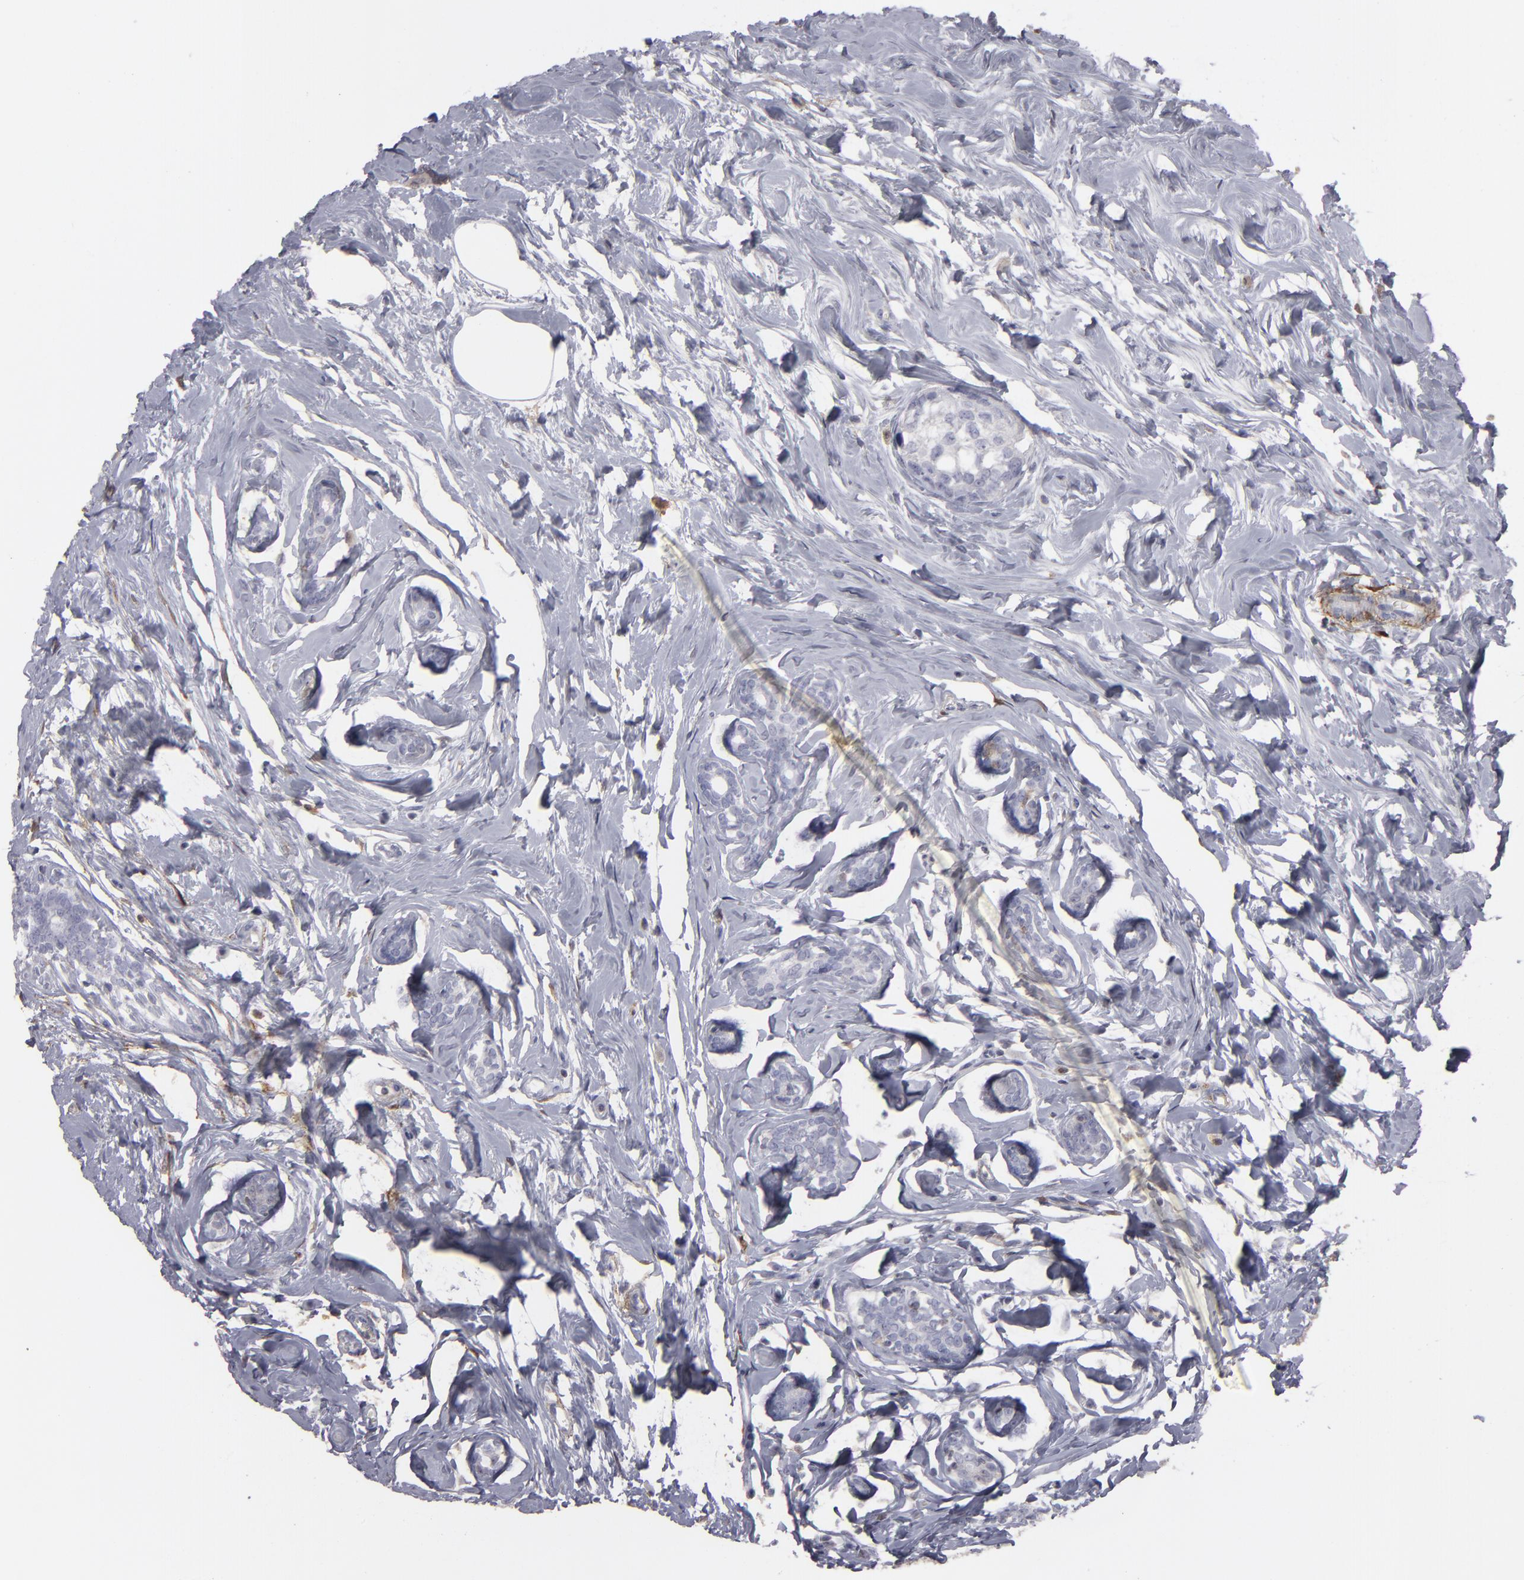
{"staining": {"intensity": "negative", "quantity": "none", "location": "none"}, "tissue": "breast cancer", "cell_type": "Tumor cells", "image_type": "cancer", "snomed": [{"axis": "morphology", "description": "Duct carcinoma"}, {"axis": "topography", "description": "Breast"}], "caption": "Breast cancer (invasive ductal carcinoma) stained for a protein using immunohistochemistry (IHC) shows no expression tumor cells.", "gene": "SEMA3G", "patient": {"sex": "female", "age": 93}}